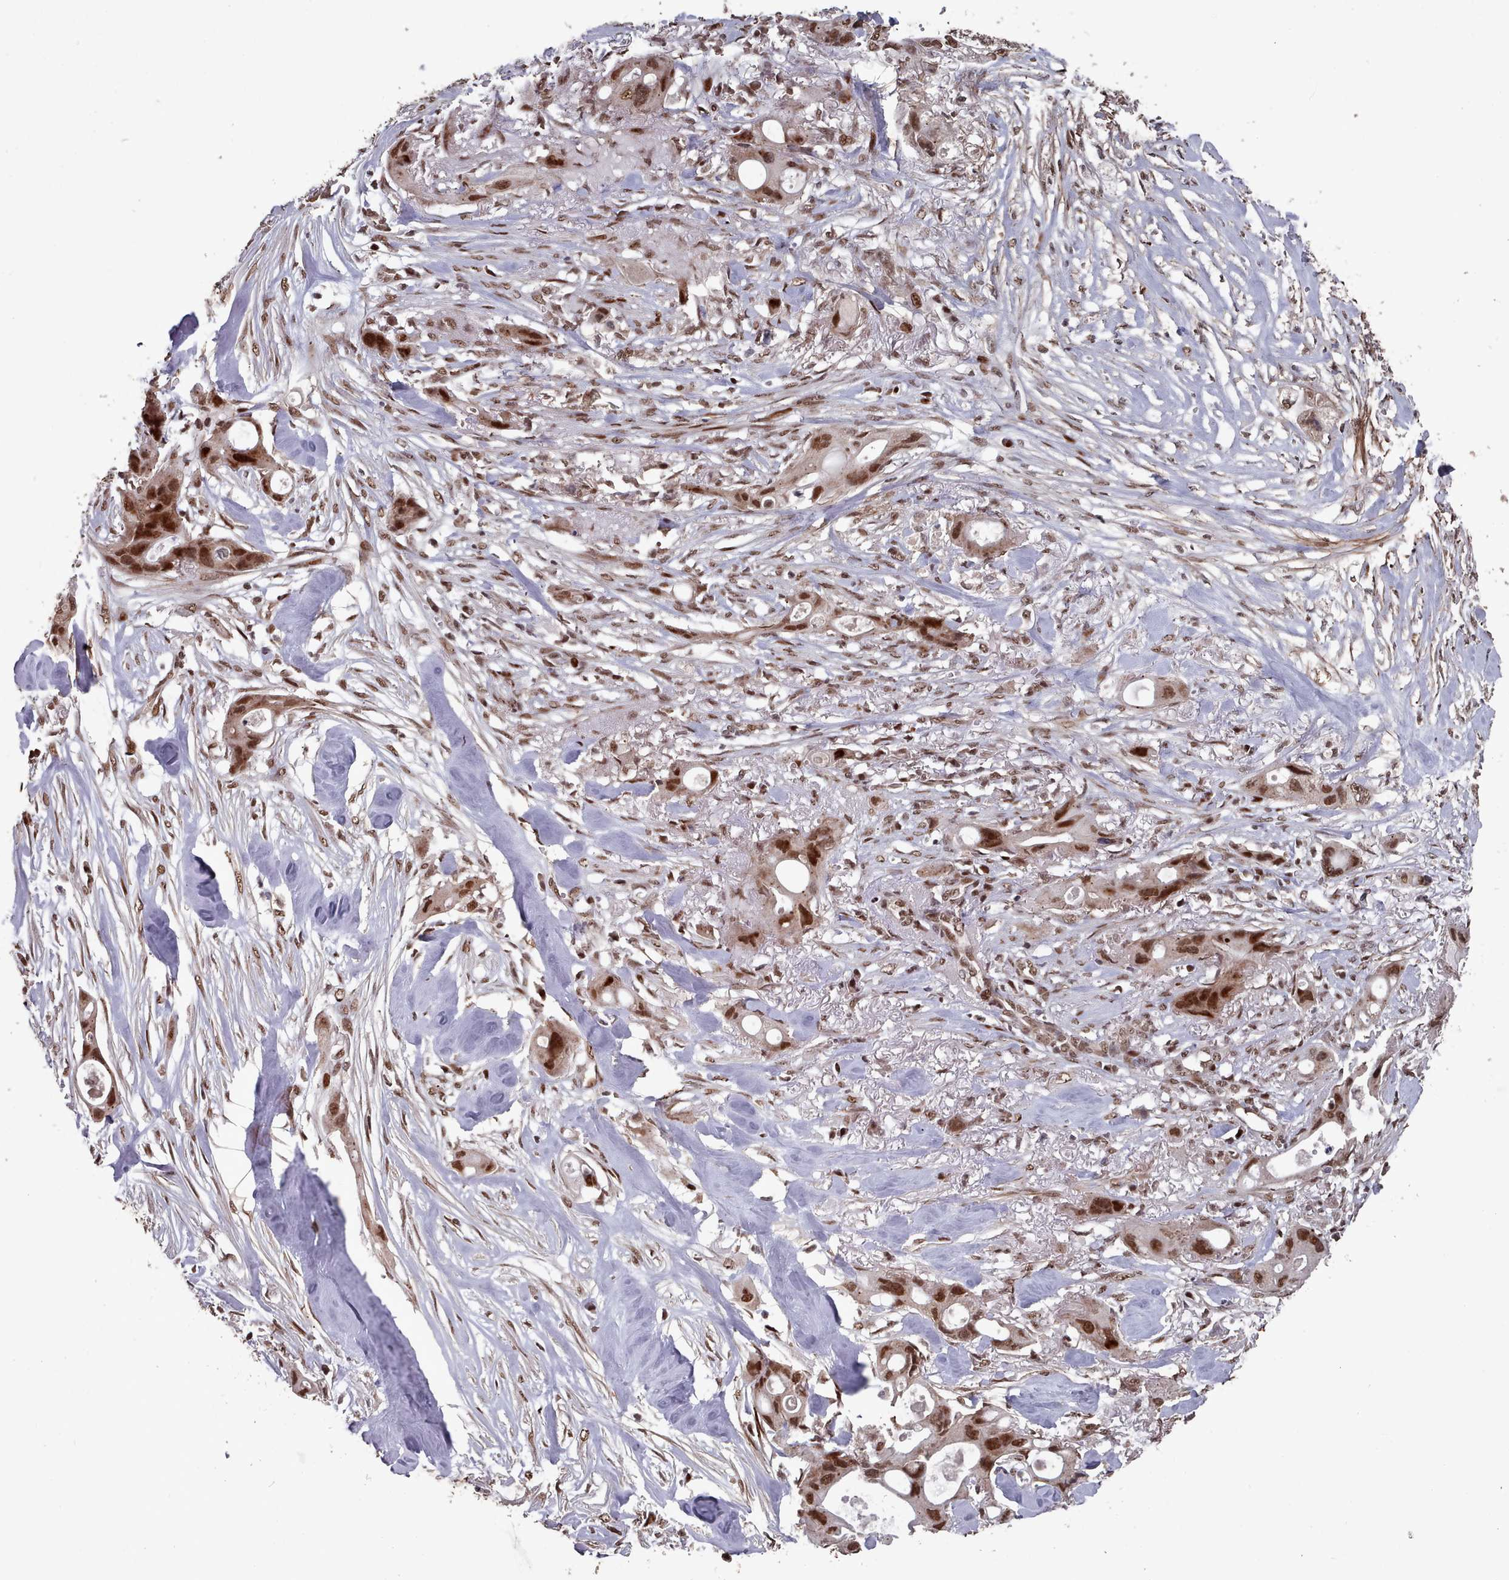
{"staining": {"intensity": "strong", "quantity": ">75%", "location": "cytoplasmic/membranous,nuclear"}, "tissue": "ovarian cancer", "cell_type": "Tumor cells", "image_type": "cancer", "snomed": [{"axis": "morphology", "description": "Cystadenocarcinoma, mucinous, NOS"}, {"axis": "topography", "description": "Ovary"}], "caption": "The immunohistochemical stain labels strong cytoplasmic/membranous and nuclear staining in tumor cells of ovarian cancer (mucinous cystadenocarcinoma) tissue.", "gene": "PNRC2", "patient": {"sex": "female", "age": 70}}